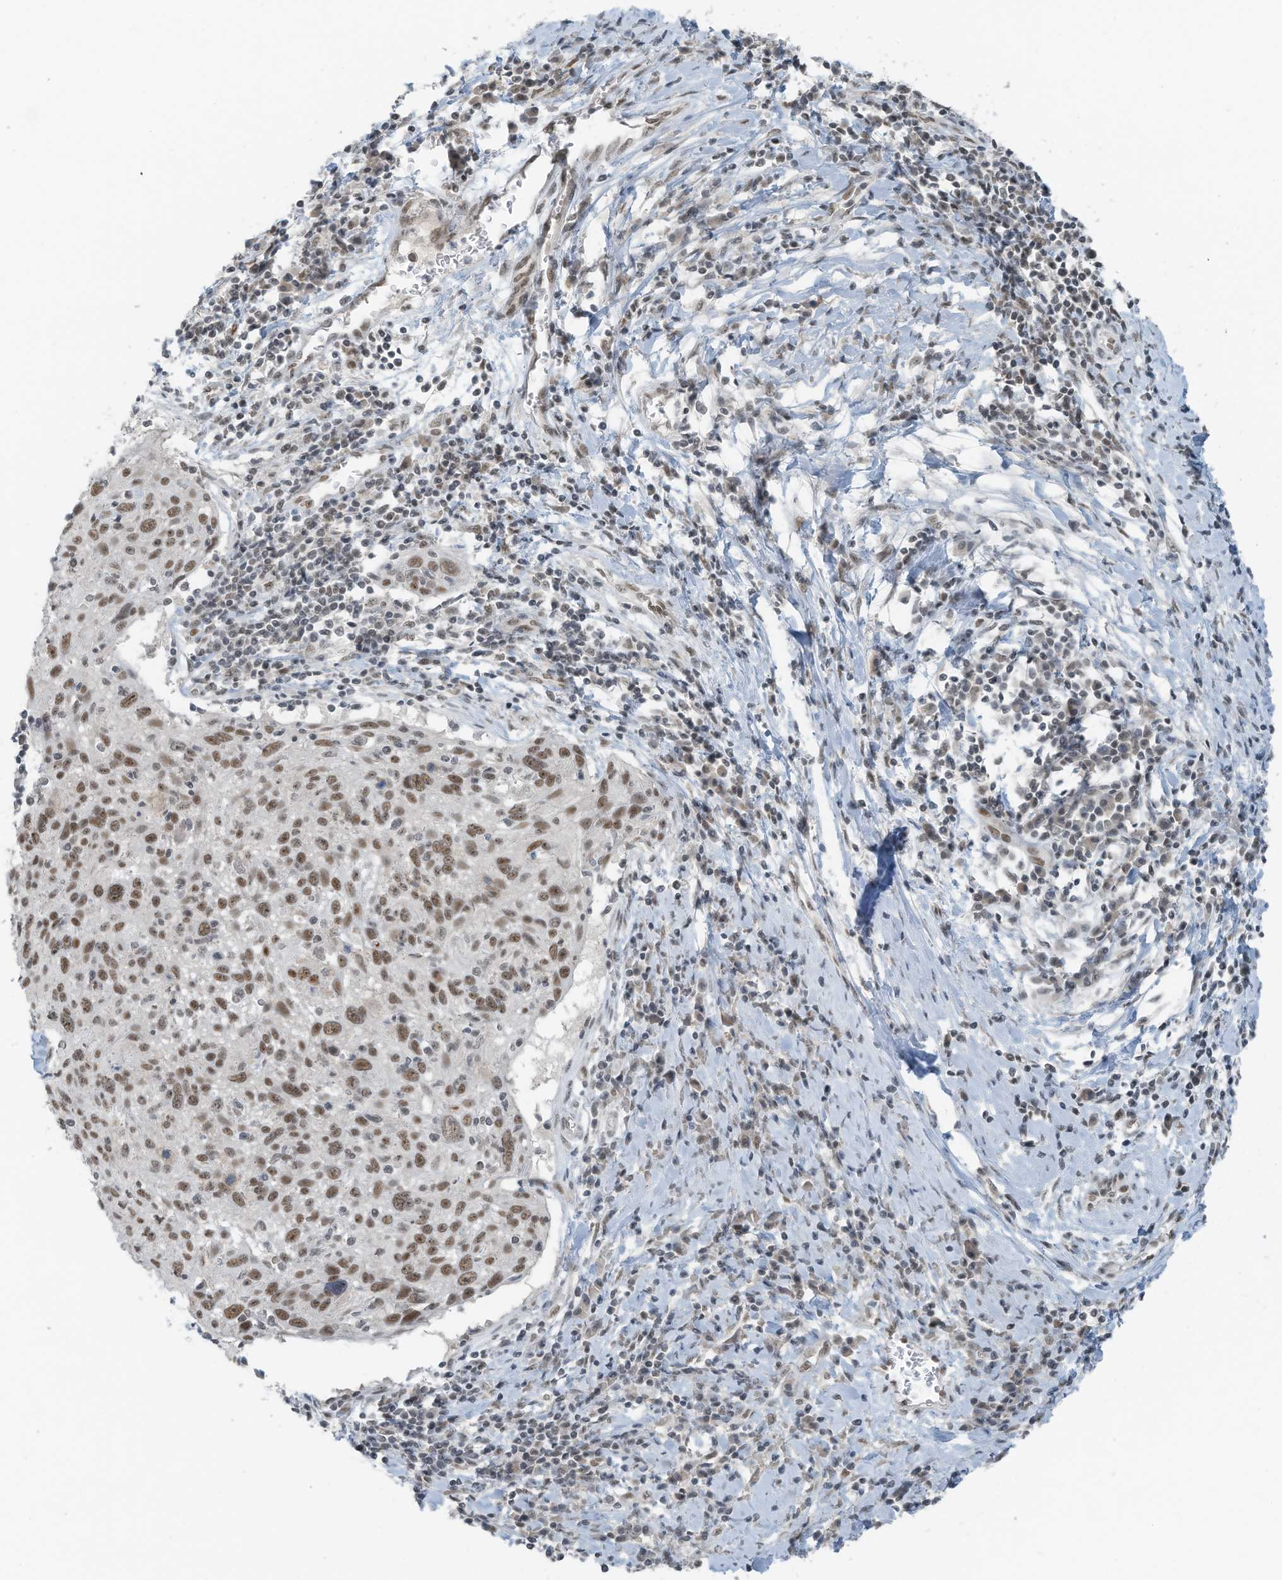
{"staining": {"intensity": "moderate", "quantity": ">75%", "location": "nuclear"}, "tissue": "cervical cancer", "cell_type": "Tumor cells", "image_type": "cancer", "snomed": [{"axis": "morphology", "description": "Squamous cell carcinoma, NOS"}, {"axis": "topography", "description": "Cervix"}], "caption": "The image displays immunohistochemical staining of cervical cancer (squamous cell carcinoma). There is moderate nuclear expression is appreciated in about >75% of tumor cells.", "gene": "WRNIP1", "patient": {"sex": "female", "age": 51}}